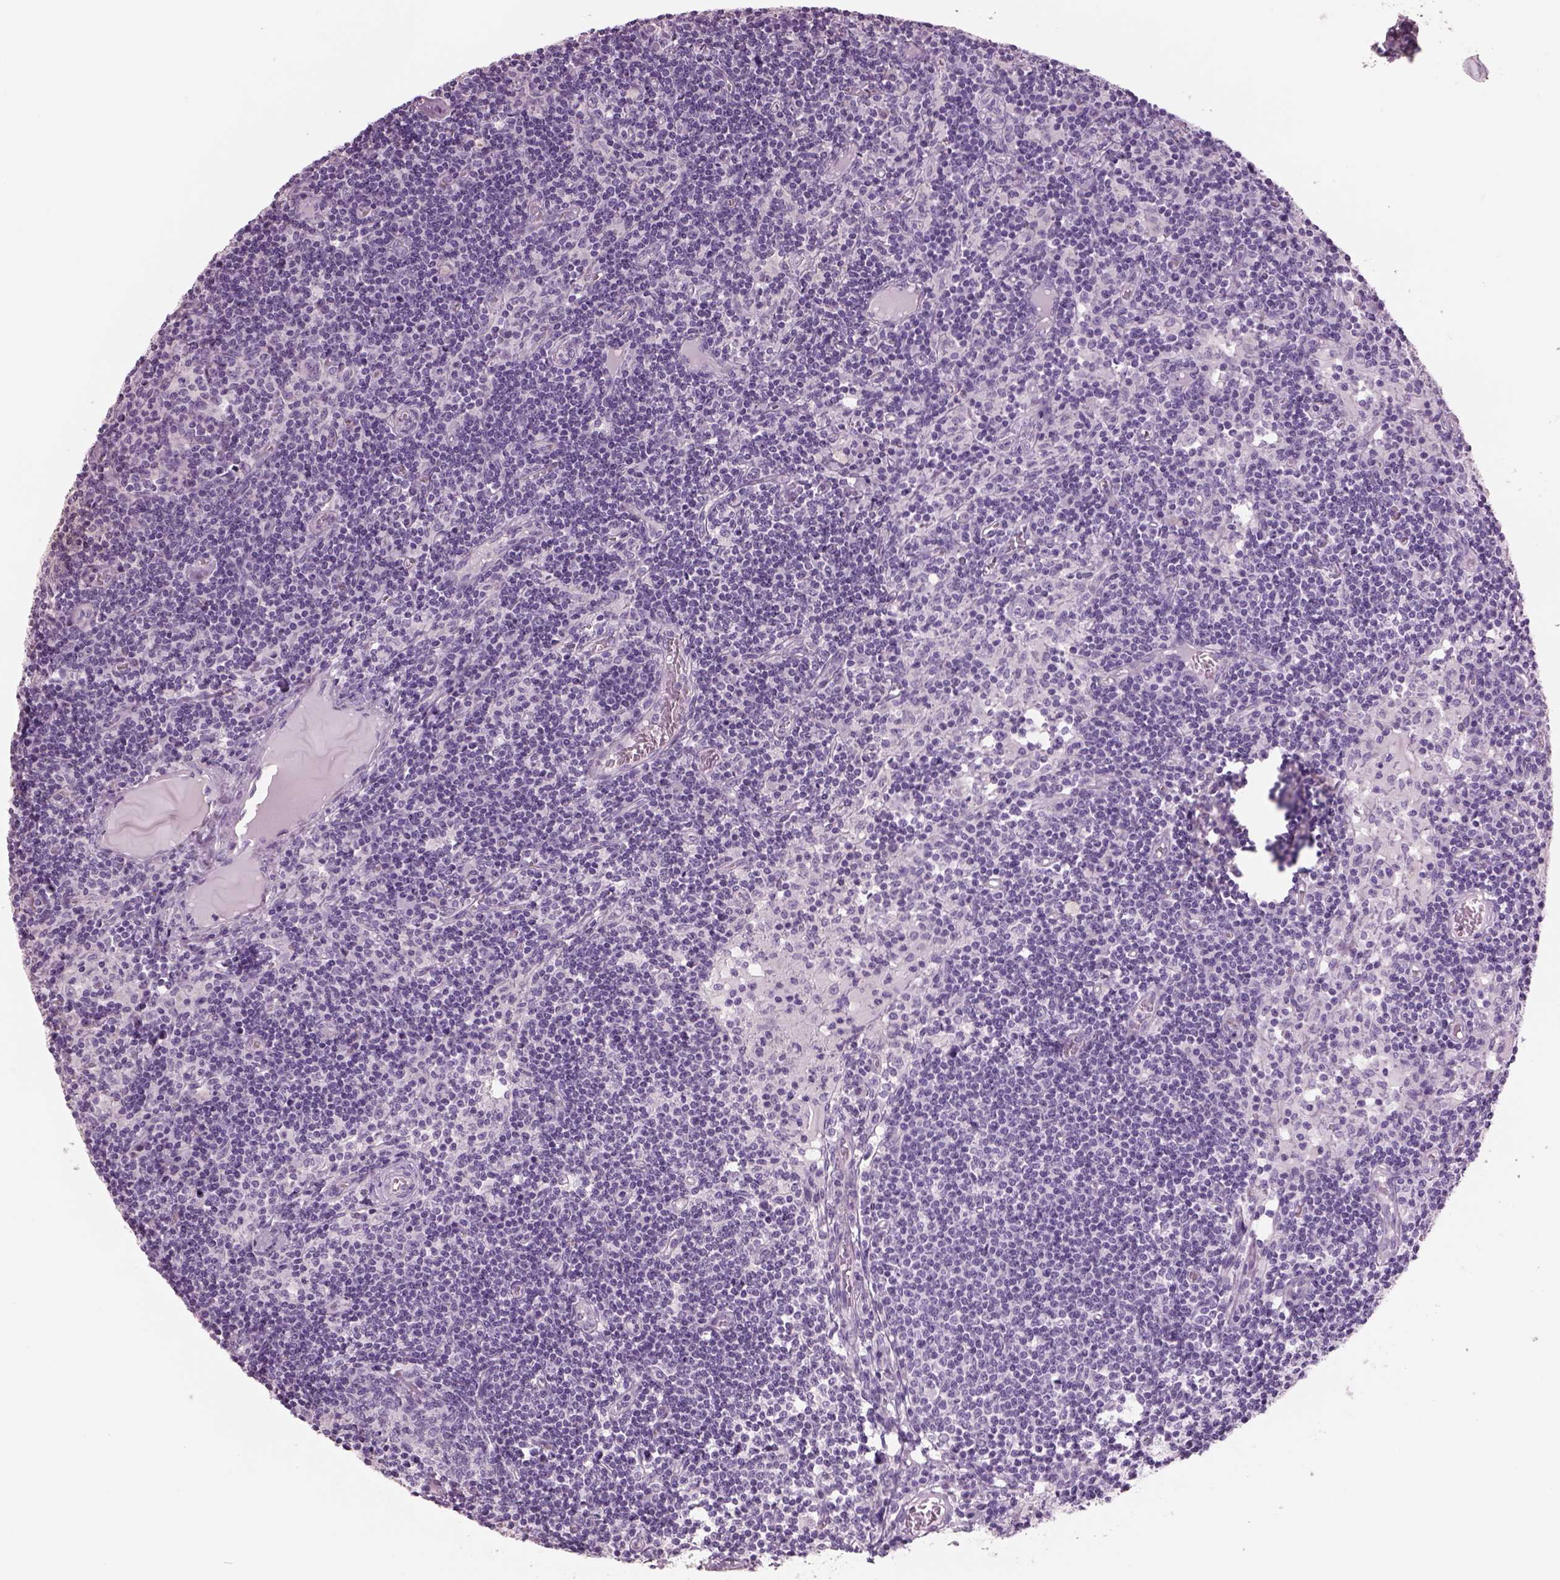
{"staining": {"intensity": "negative", "quantity": "none", "location": "none"}, "tissue": "lymph node", "cell_type": "Germinal center cells", "image_type": "normal", "snomed": [{"axis": "morphology", "description": "Normal tissue, NOS"}, {"axis": "topography", "description": "Lymph node"}], "caption": "Photomicrograph shows no protein positivity in germinal center cells of benign lymph node. (Stains: DAB immunohistochemistry (IHC) with hematoxylin counter stain, Microscopy: brightfield microscopy at high magnification).", "gene": "RHO", "patient": {"sex": "female", "age": 72}}